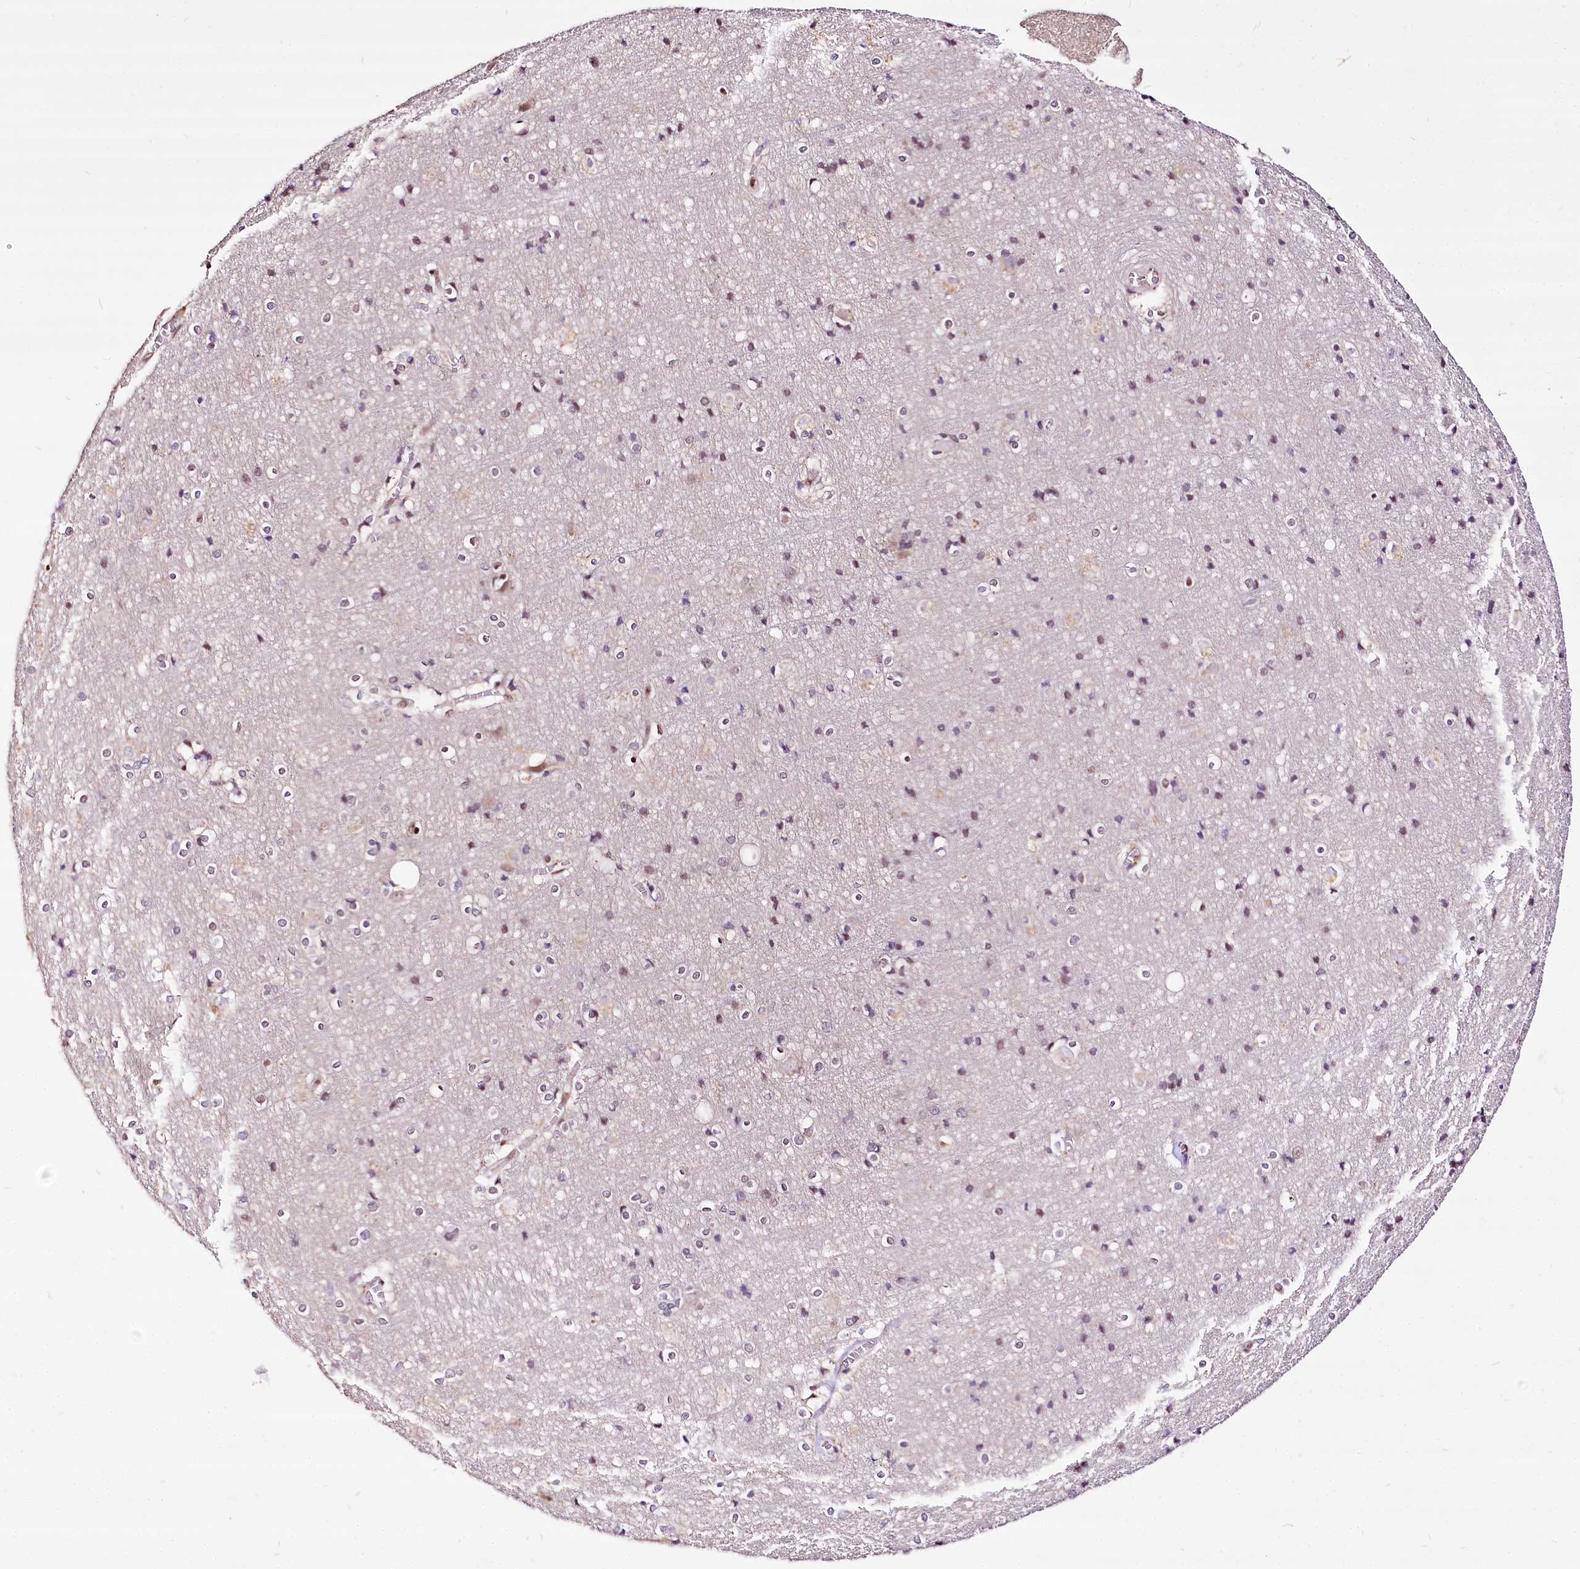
{"staining": {"intensity": "weak", "quantity": ">75%", "location": "cytoplasmic/membranous"}, "tissue": "cerebral cortex", "cell_type": "Endothelial cells", "image_type": "normal", "snomed": [{"axis": "morphology", "description": "Normal tissue, NOS"}, {"axis": "topography", "description": "Cerebral cortex"}], "caption": "High-power microscopy captured an IHC histopathology image of benign cerebral cortex, revealing weak cytoplasmic/membranous staining in approximately >75% of endothelial cells.", "gene": "POLA2", "patient": {"sex": "male", "age": 54}}